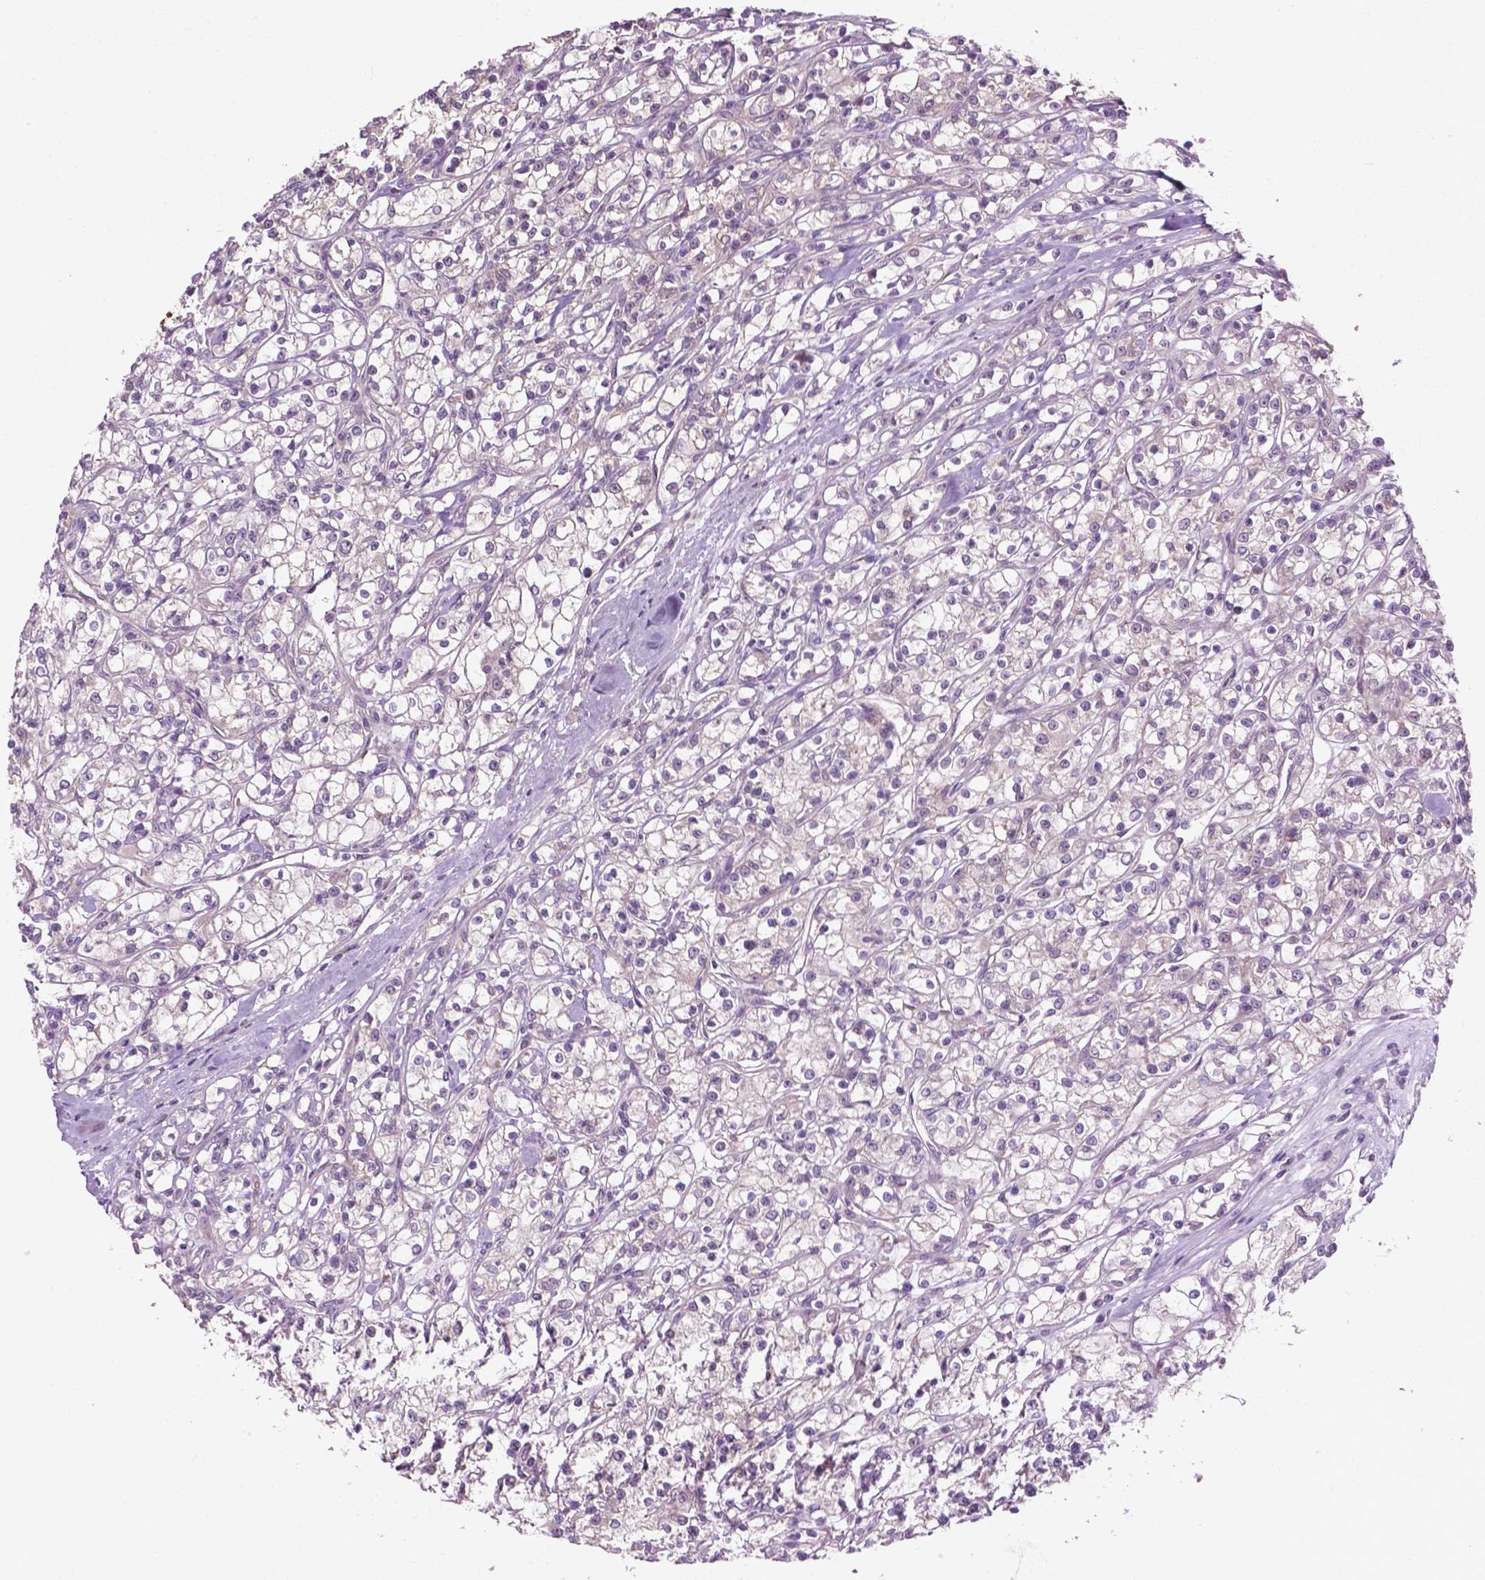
{"staining": {"intensity": "negative", "quantity": "none", "location": "none"}, "tissue": "renal cancer", "cell_type": "Tumor cells", "image_type": "cancer", "snomed": [{"axis": "morphology", "description": "Adenocarcinoma, NOS"}, {"axis": "topography", "description": "Kidney"}], "caption": "Adenocarcinoma (renal) was stained to show a protein in brown. There is no significant positivity in tumor cells.", "gene": "MZT1", "patient": {"sex": "female", "age": 59}}